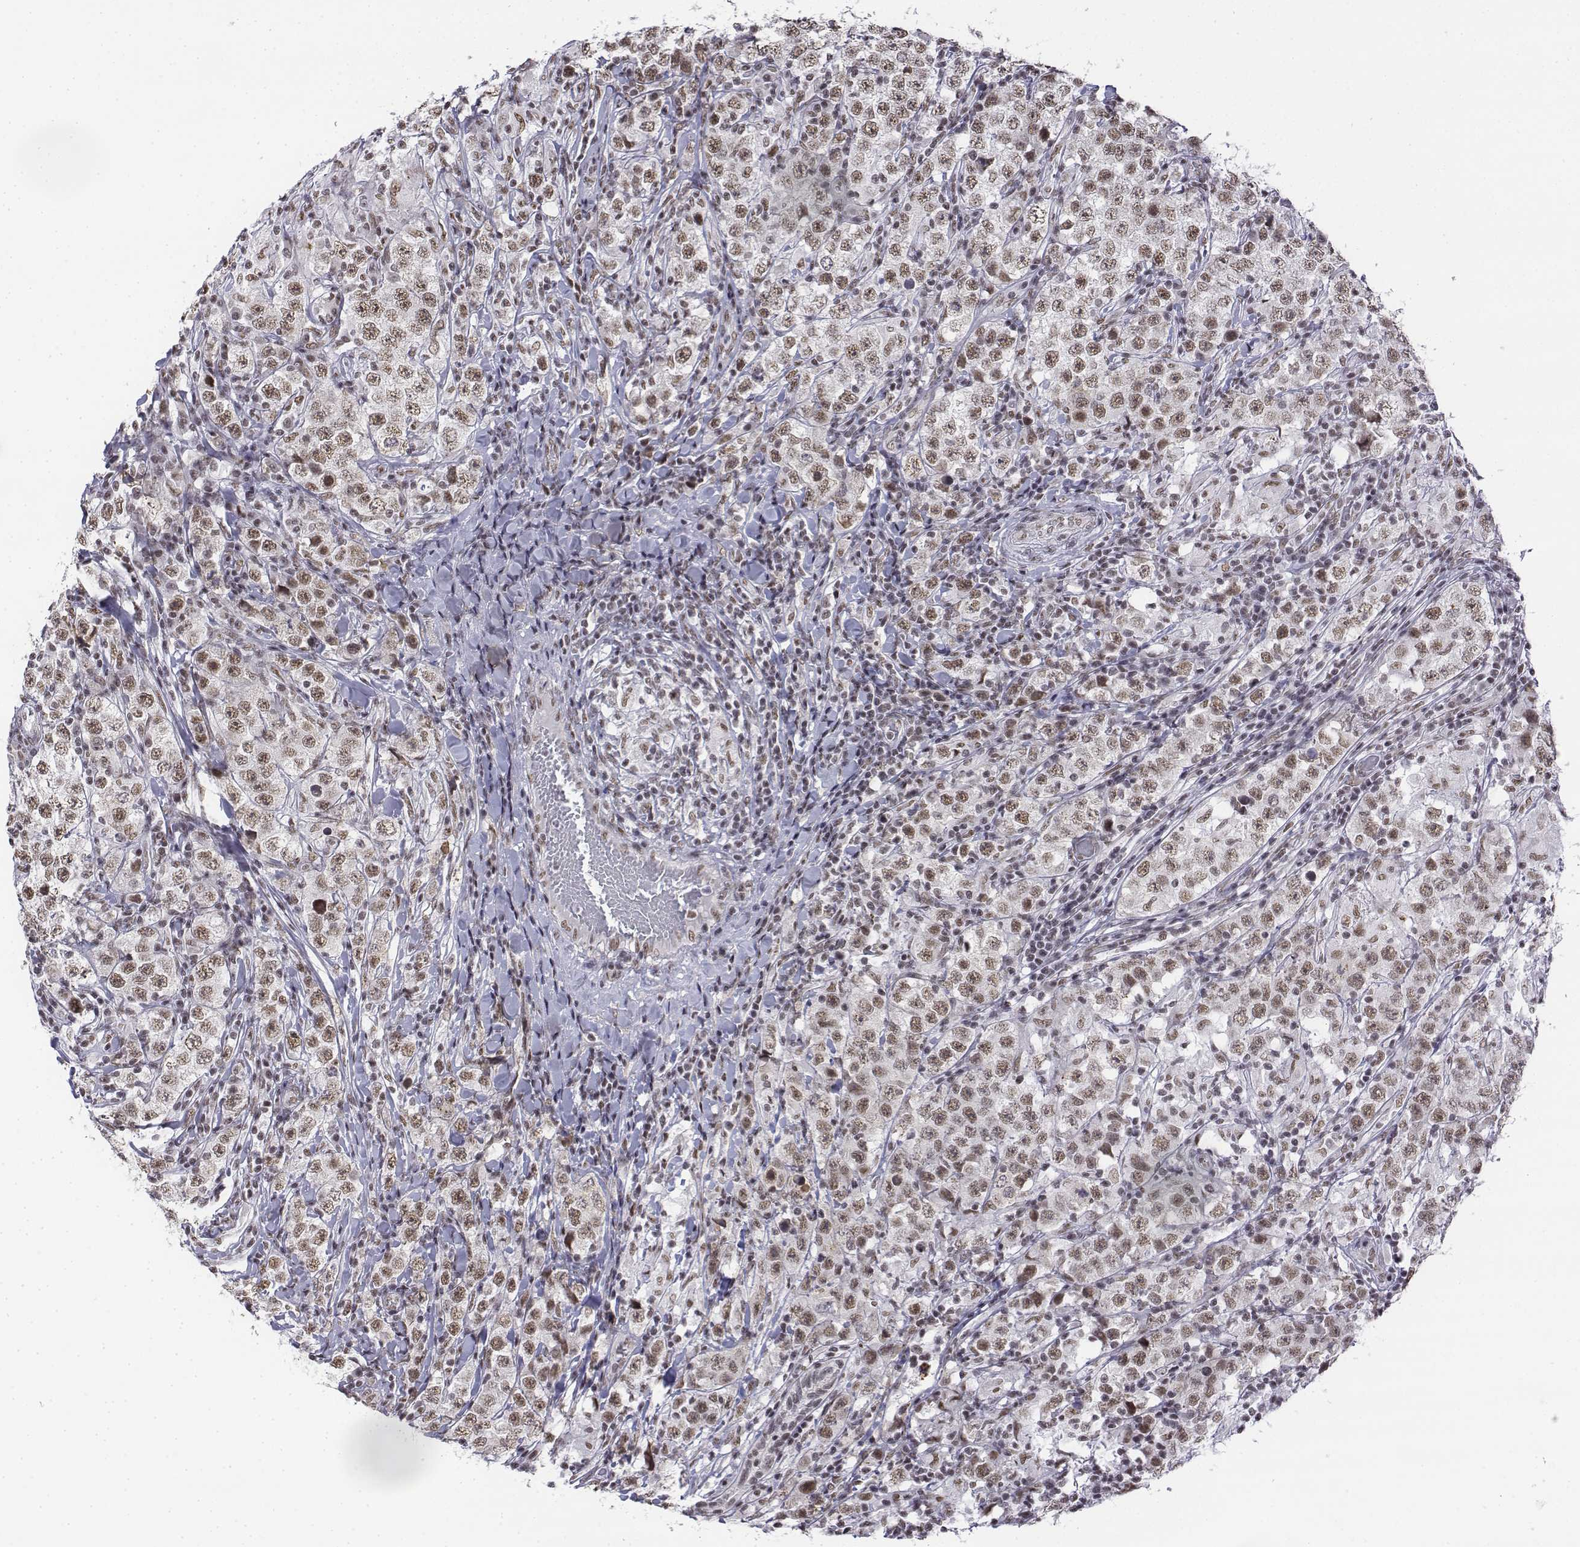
{"staining": {"intensity": "weak", "quantity": ">75%", "location": "nuclear"}, "tissue": "testis cancer", "cell_type": "Tumor cells", "image_type": "cancer", "snomed": [{"axis": "morphology", "description": "Seminoma, NOS"}, {"axis": "morphology", "description": "Carcinoma, Embryonal, NOS"}, {"axis": "topography", "description": "Testis"}], "caption": "Testis cancer was stained to show a protein in brown. There is low levels of weak nuclear positivity in approximately >75% of tumor cells.", "gene": "SETD1A", "patient": {"sex": "male", "age": 41}}